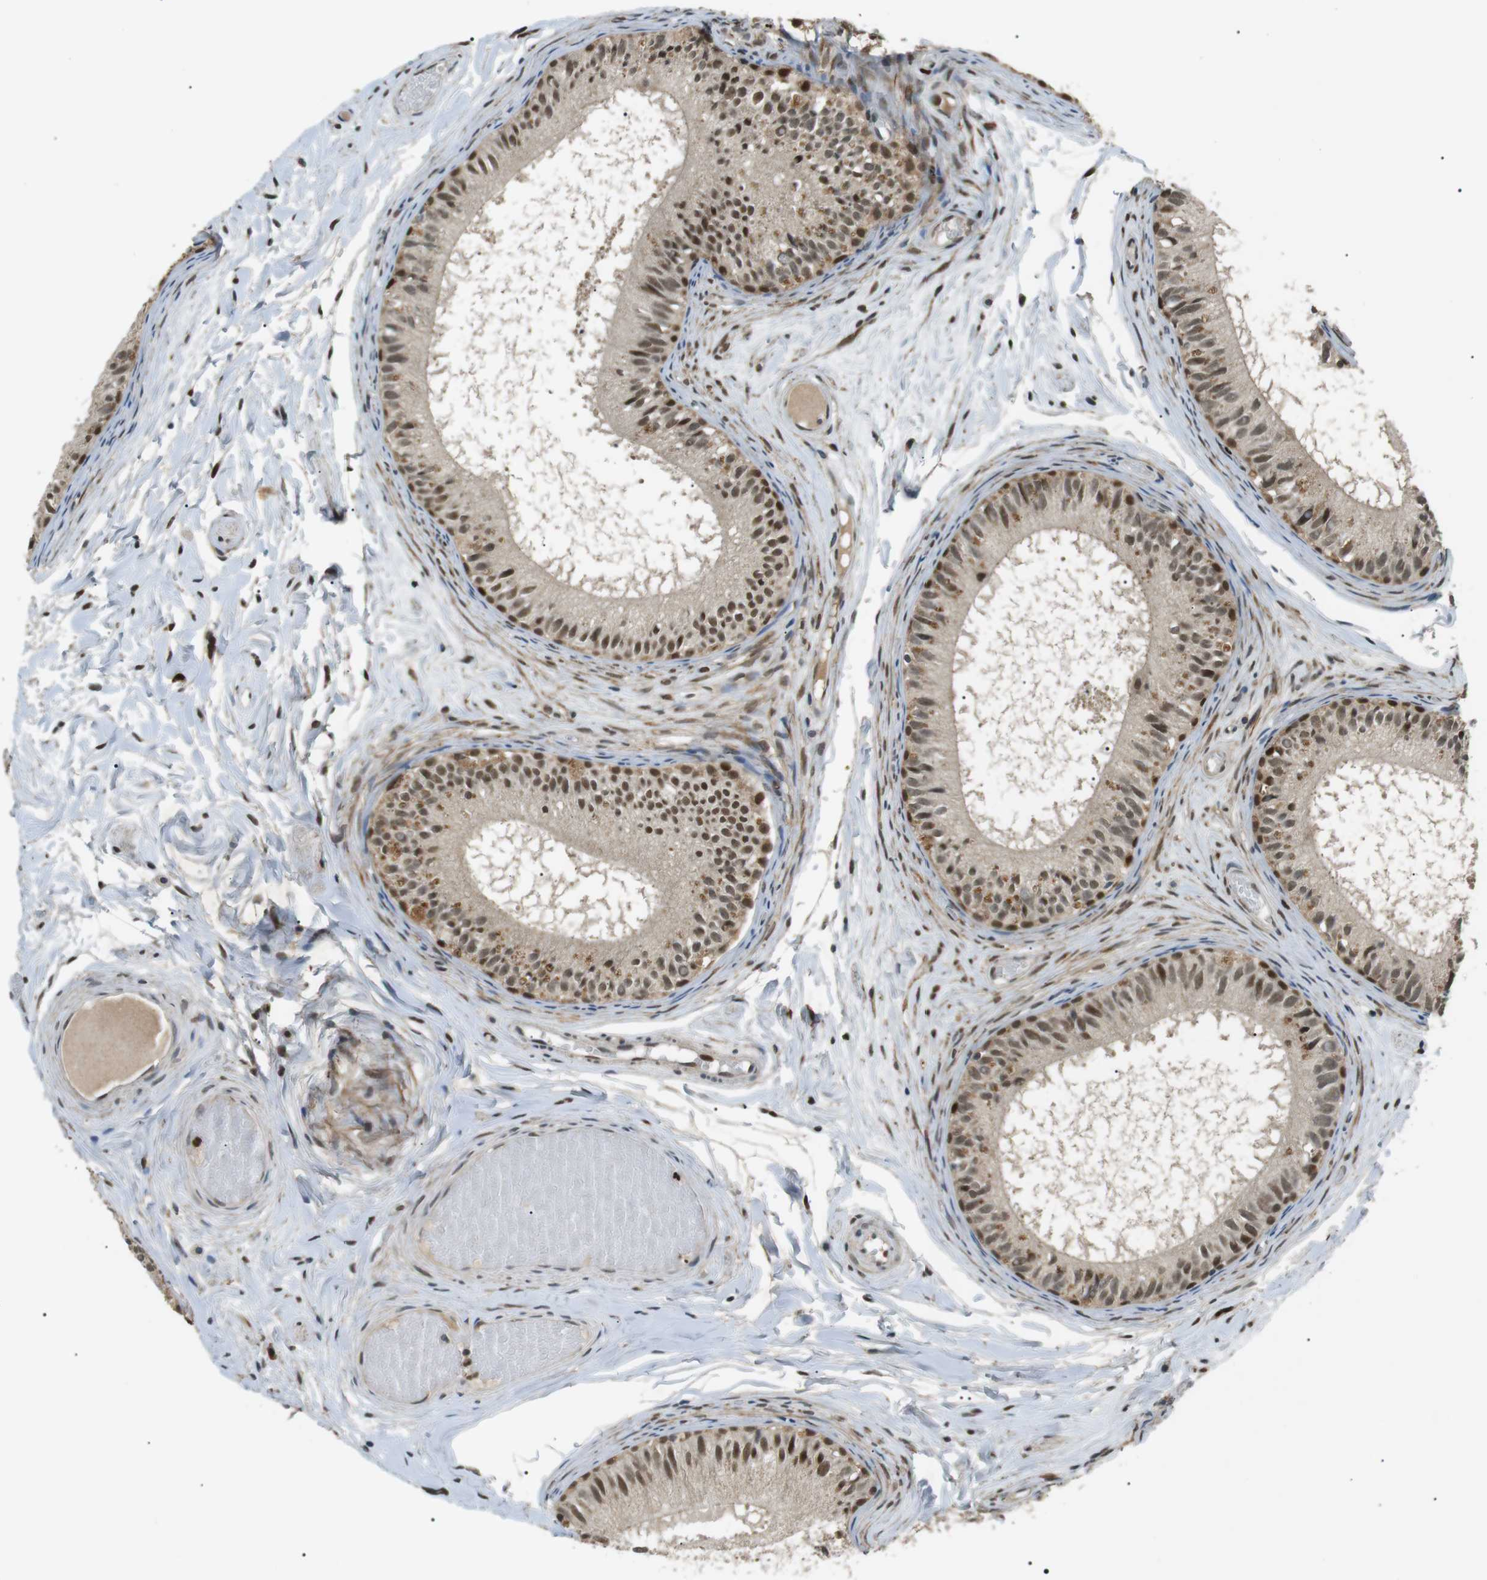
{"staining": {"intensity": "moderate", "quantity": ">75%", "location": "cytoplasmic/membranous,nuclear"}, "tissue": "epididymis", "cell_type": "Glandular cells", "image_type": "normal", "snomed": [{"axis": "morphology", "description": "Normal tissue, NOS"}, {"axis": "topography", "description": "Epididymis"}], "caption": "This is a histology image of immunohistochemistry staining of unremarkable epididymis, which shows moderate expression in the cytoplasmic/membranous,nuclear of glandular cells.", "gene": "ORAI3", "patient": {"sex": "male", "age": 46}}